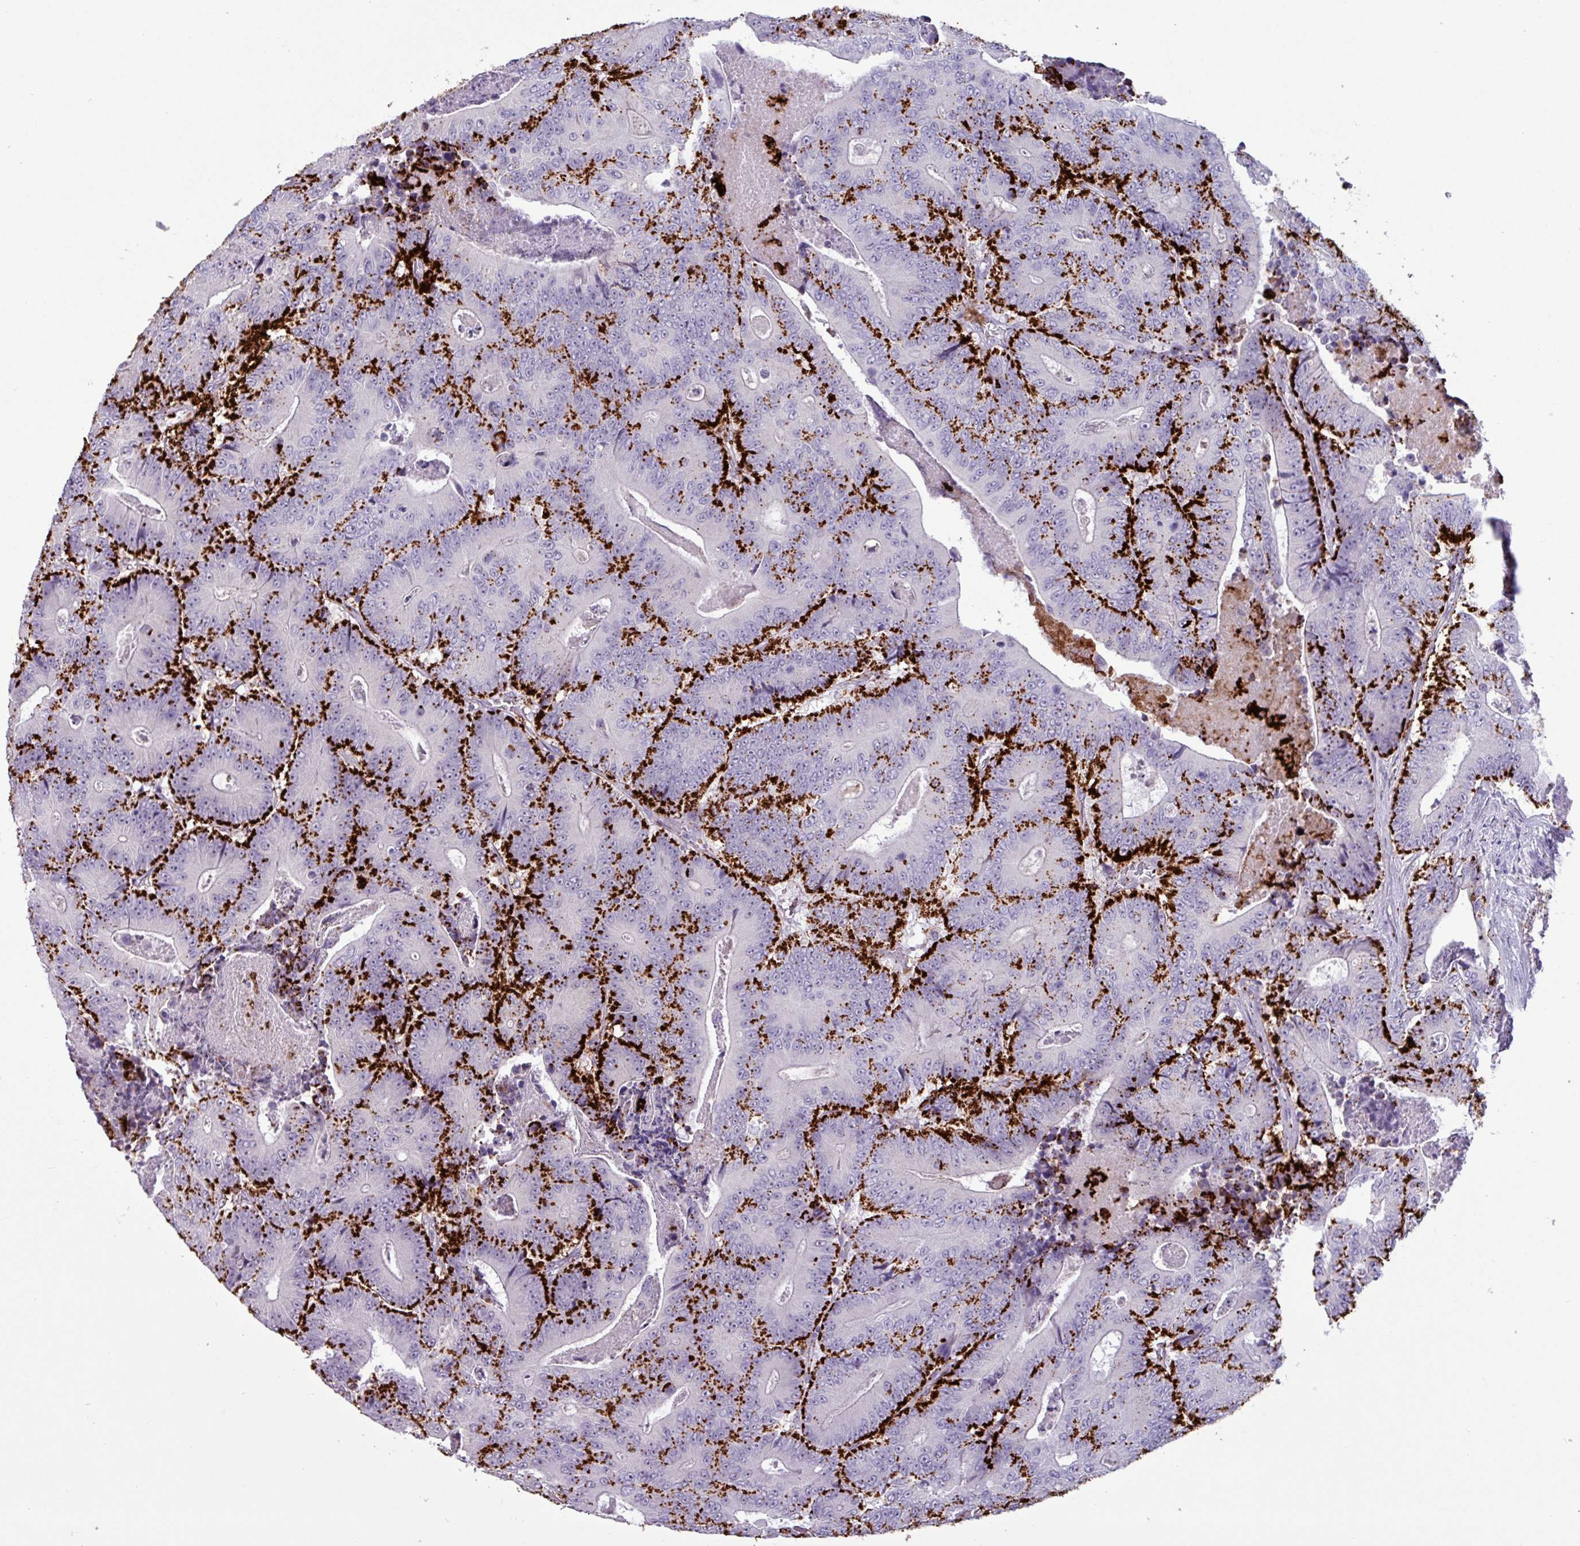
{"staining": {"intensity": "strong", "quantity": ">75%", "location": "cytoplasmic/membranous"}, "tissue": "colorectal cancer", "cell_type": "Tumor cells", "image_type": "cancer", "snomed": [{"axis": "morphology", "description": "Adenocarcinoma, NOS"}, {"axis": "topography", "description": "Colon"}], "caption": "The immunohistochemical stain shows strong cytoplasmic/membranous expression in tumor cells of adenocarcinoma (colorectal) tissue.", "gene": "PLIN2", "patient": {"sex": "male", "age": 83}}